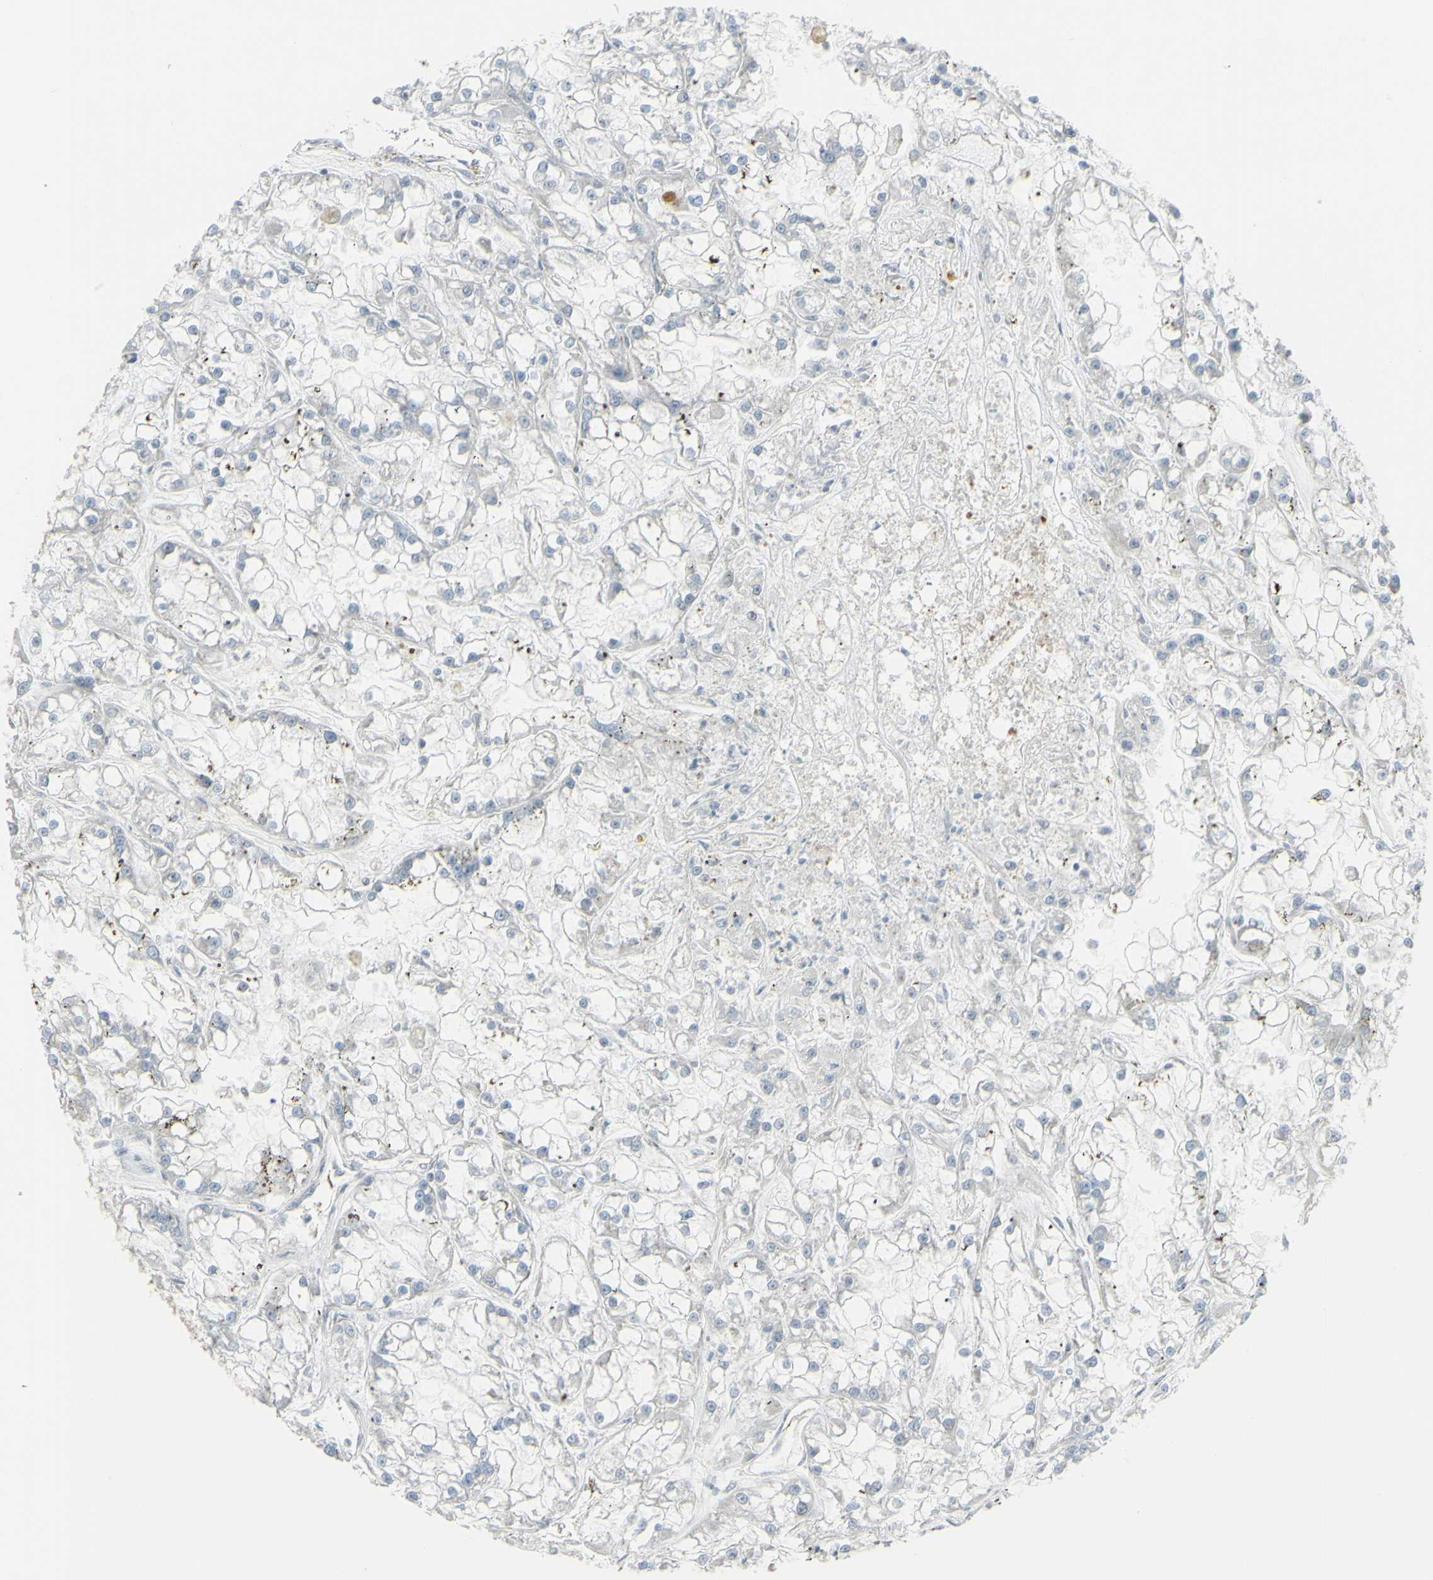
{"staining": {"intensity": "negative", "quantity": "none", "location": "none"}, "tissue": "renal cancer", "cell_type": "Tumor cells", "image_type": "cancer", "snomed": [{"axis": "morphology", "description": "Adenocarcinoma, NOS"}, {"axis": "topography", "description": "Kidney"}], "caption": "Tumor cells show no significant expression in renal cancer (adenocarcinoma).", "gene": "GALNT6", "patient": {"sex": "female", "age": 52}}